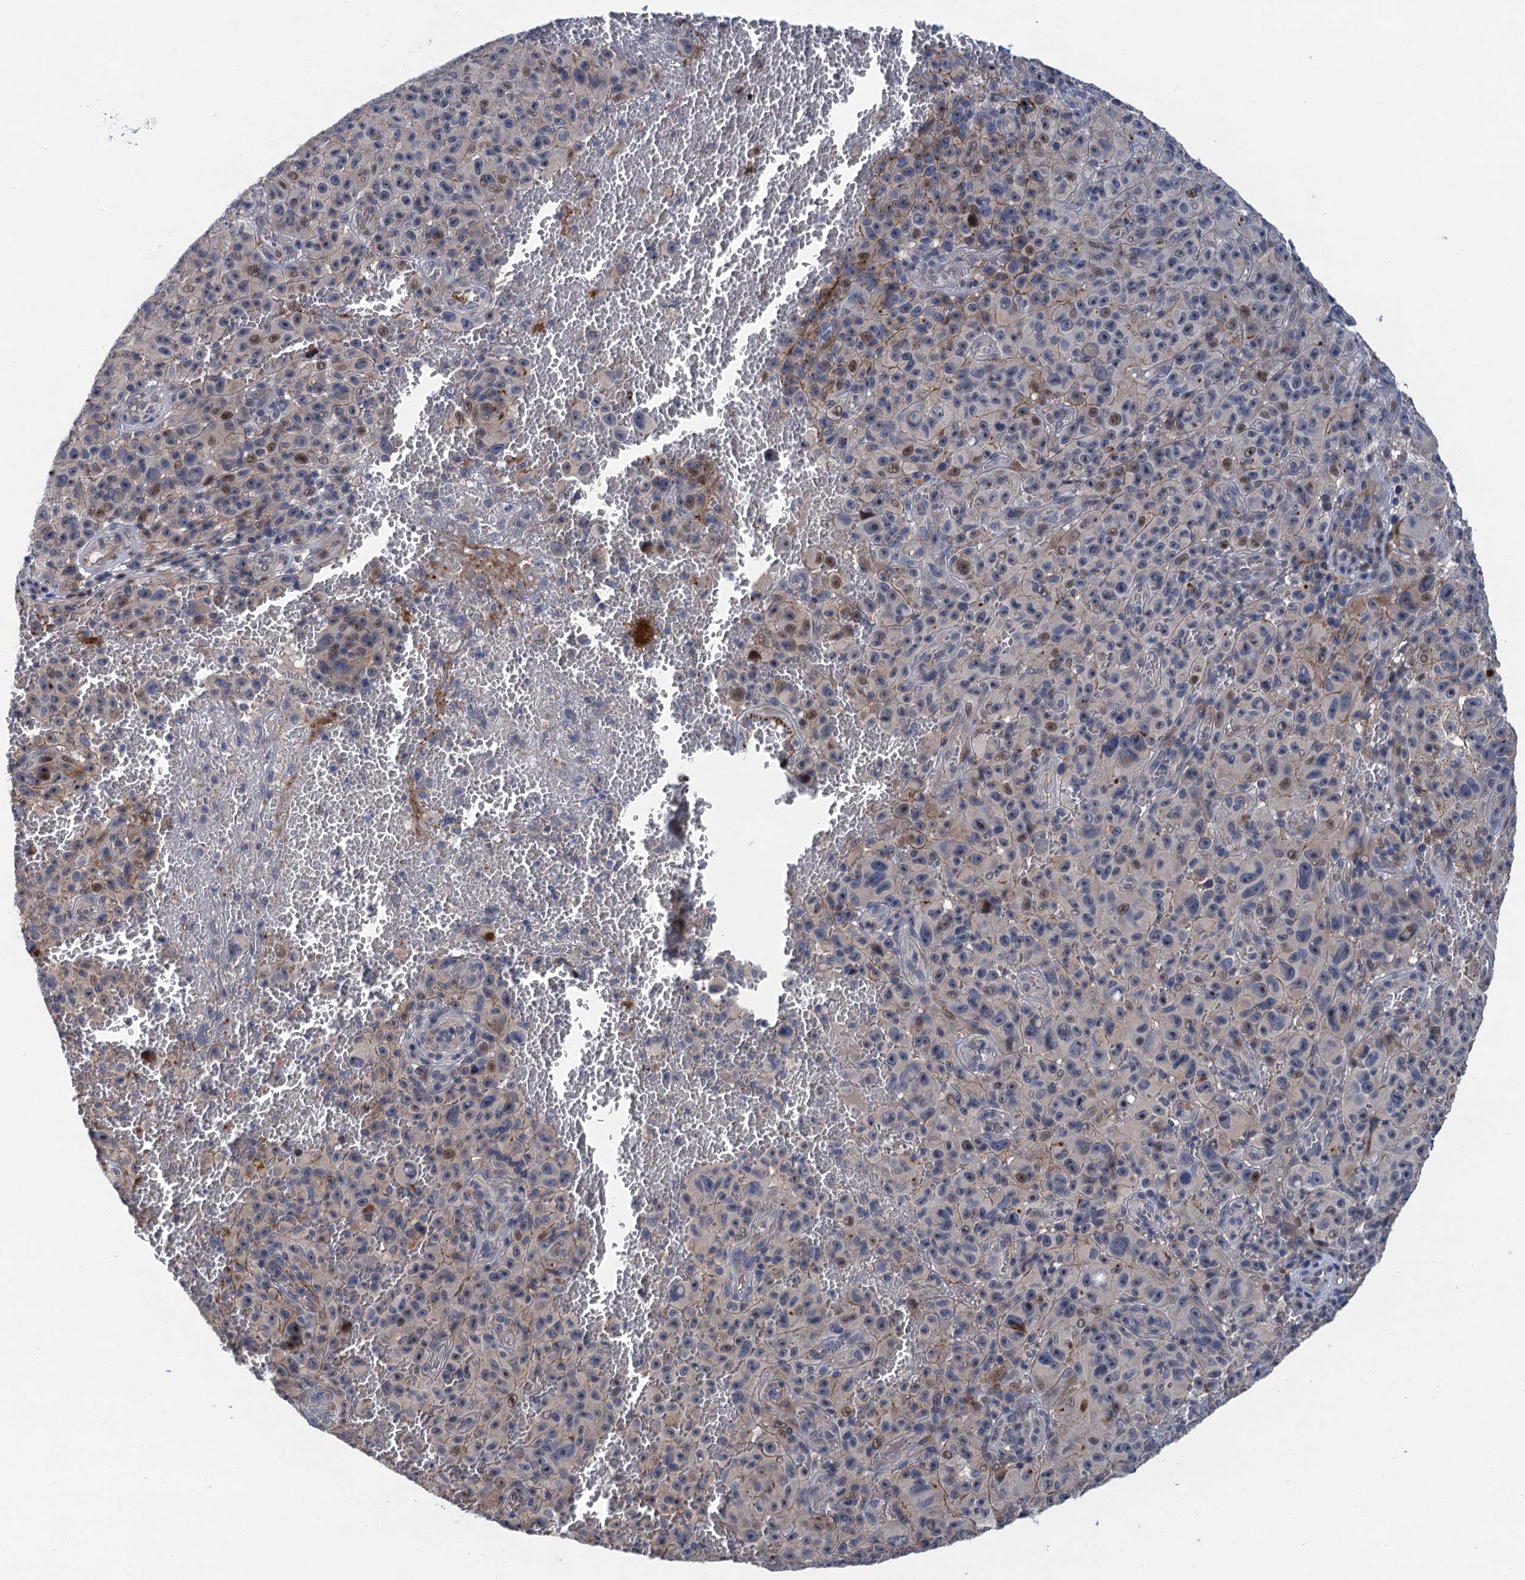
{"staining": {"intensity": "moderate", "quantity": "<25%", "location": "nuclear"}, "tissue": "melanoma", "cell_type": "Tumor cells", "image_type": "cancer", "snomed": [{"axis": "morphology", "description": "Malignant melanoma, NOS"}, {"axis": "topography", "description": "Skin"}], "caption": "The immunohistochemical stain labels moderate nuclear expression in tumor cells of melanoma tissue. The staining is performed using DAB (3,3'-diaminobenzidine) brown chromogen to label protein expression. The nuclei are counter-stained blue using hematoxylin.", "gene": "TRAF7", "patient": {"sex": "female", "age": 82}}